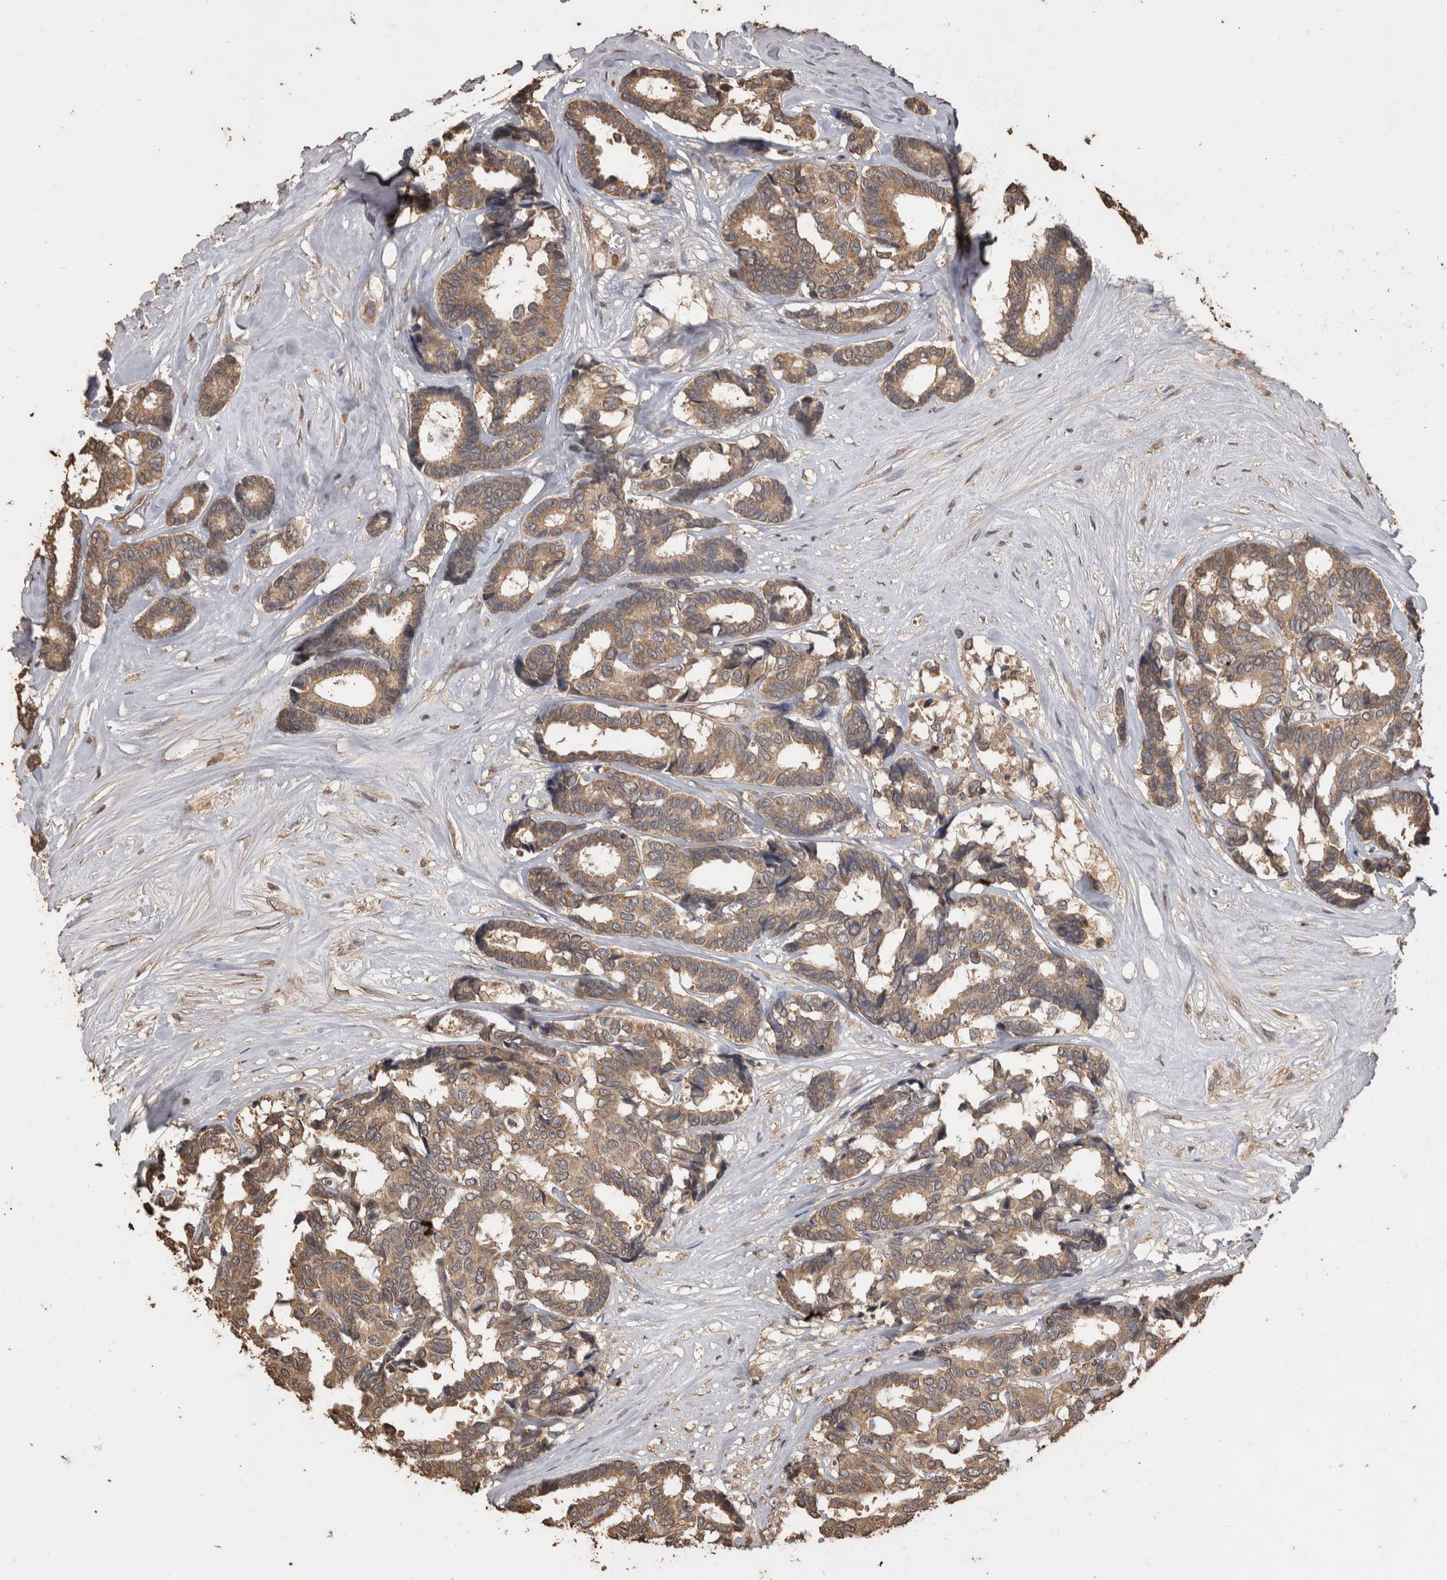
{"staining": {"intensity": "moderate", "quantity": ">75%", "location": "cytoplasmic/membranous"}, "tissue": "breast cancer", "cell_type": "Tumor cells", "image_type": "cancer", "snomed": [{"axis": "morphology", "description": "Duct carcinoma"}, {"axis": "topography", "description": "Breast"}], "caption": "The image exhibits a brown stain indicating the presence of a protein in the cytoplasmic/membranous of tumor cells in breast invasive ductal carcinoma.", "gene": "SOCS5", "patient": {"sex": "female", "age": 87}}